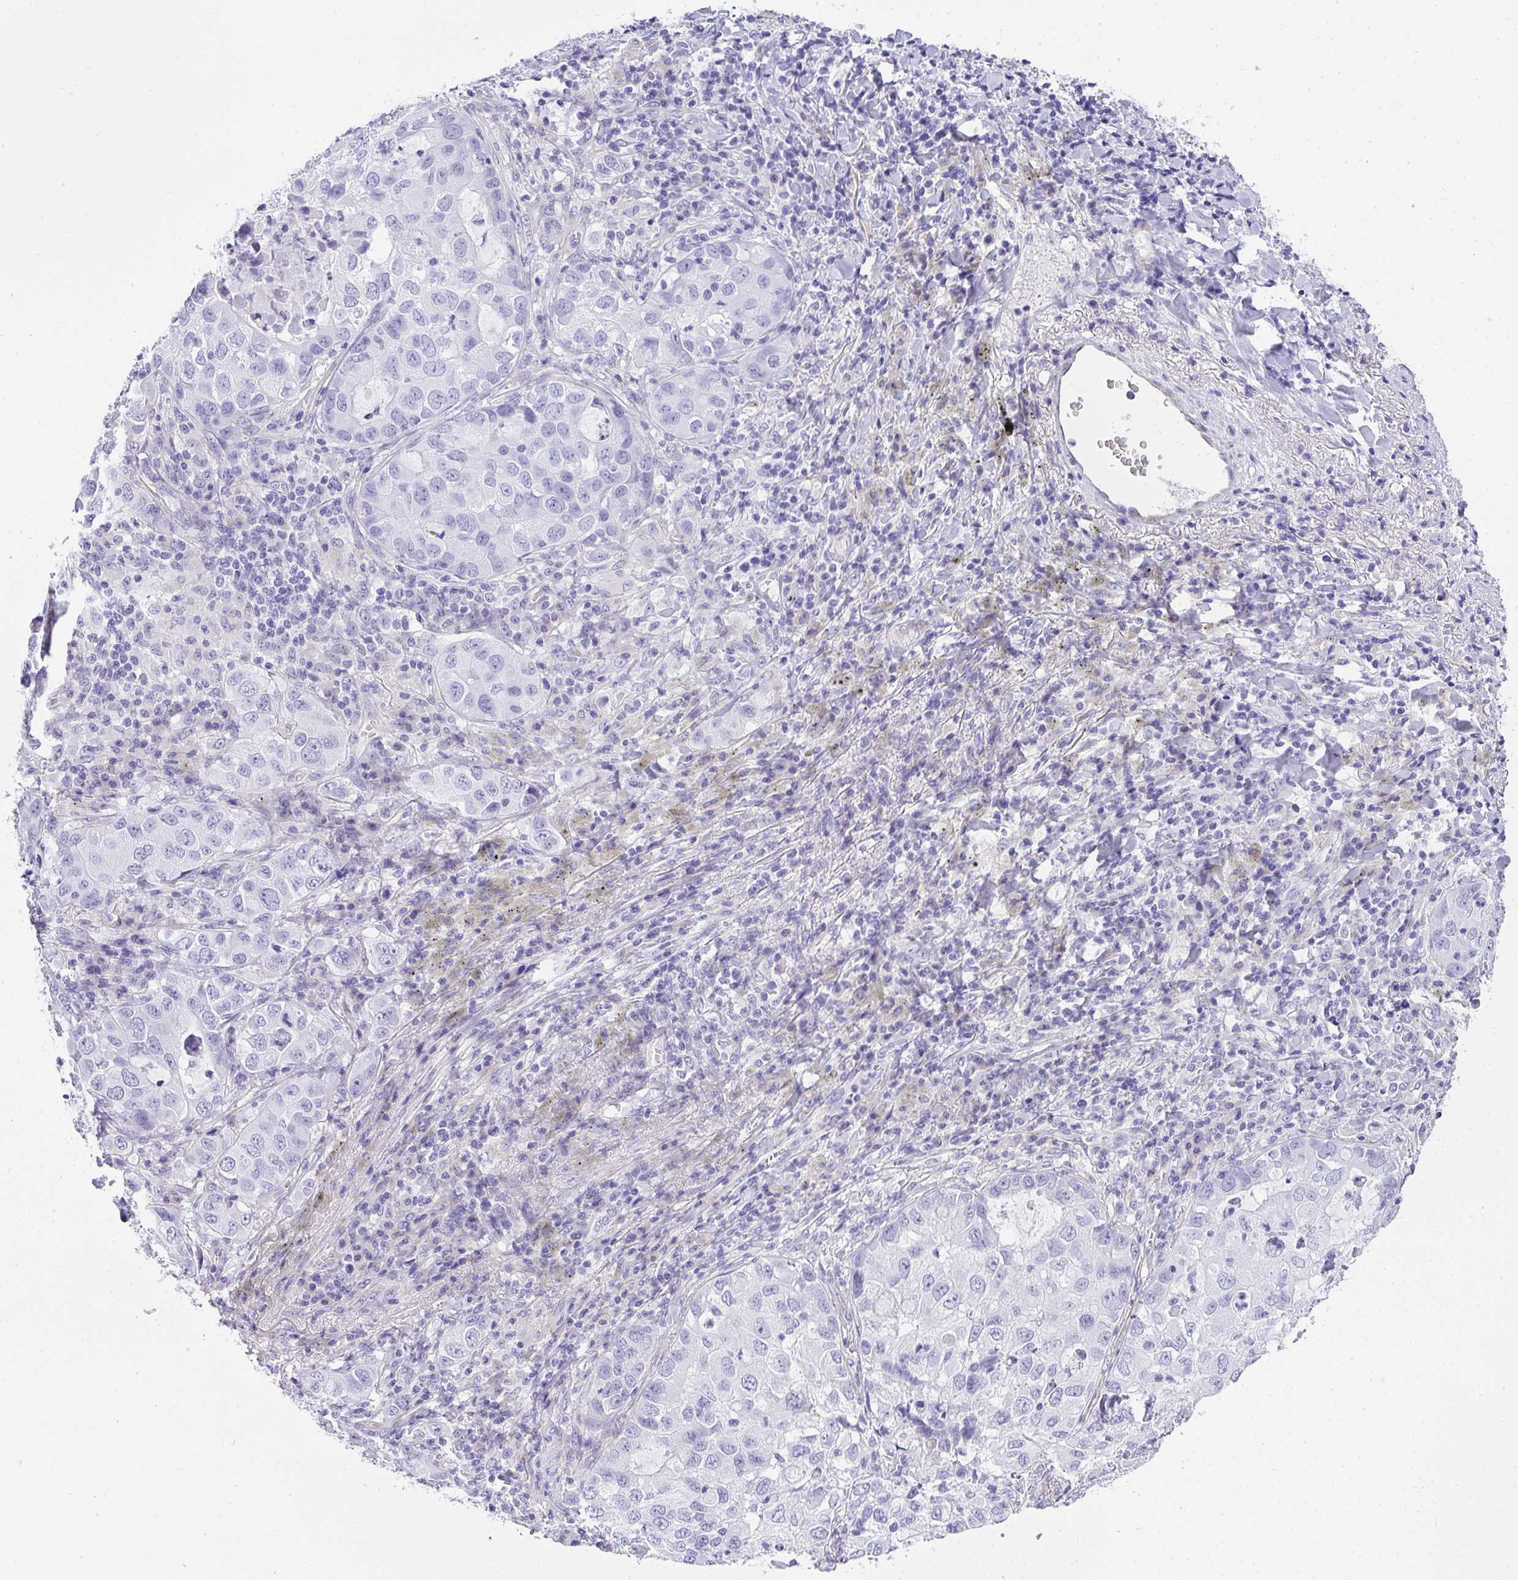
{"staining": {"intensity": "negative", "quantity": "none", "location": "none"}, "tissue": "lung cancer", "cell_type": "Tumor cells", "image_type": "cancer", "snomed": [{"axis": "morphology", "description": "Normal morphology"}, {"axis": "morphology", "description": "Adenocarcinoma, NOS"}, {"axis": "topography", "description": "Lymph node"}, {"axis": "topography", "description": "Lung"}], "caption": "IHC of lung cancer demonstrates no staining in tumor cells. (DAB immunohistochemistry (IHC) visualized using brightfield microscopy, high magnification).", "gene": "PLPPR3", "patient": {"sex": "female", "age": 51}}